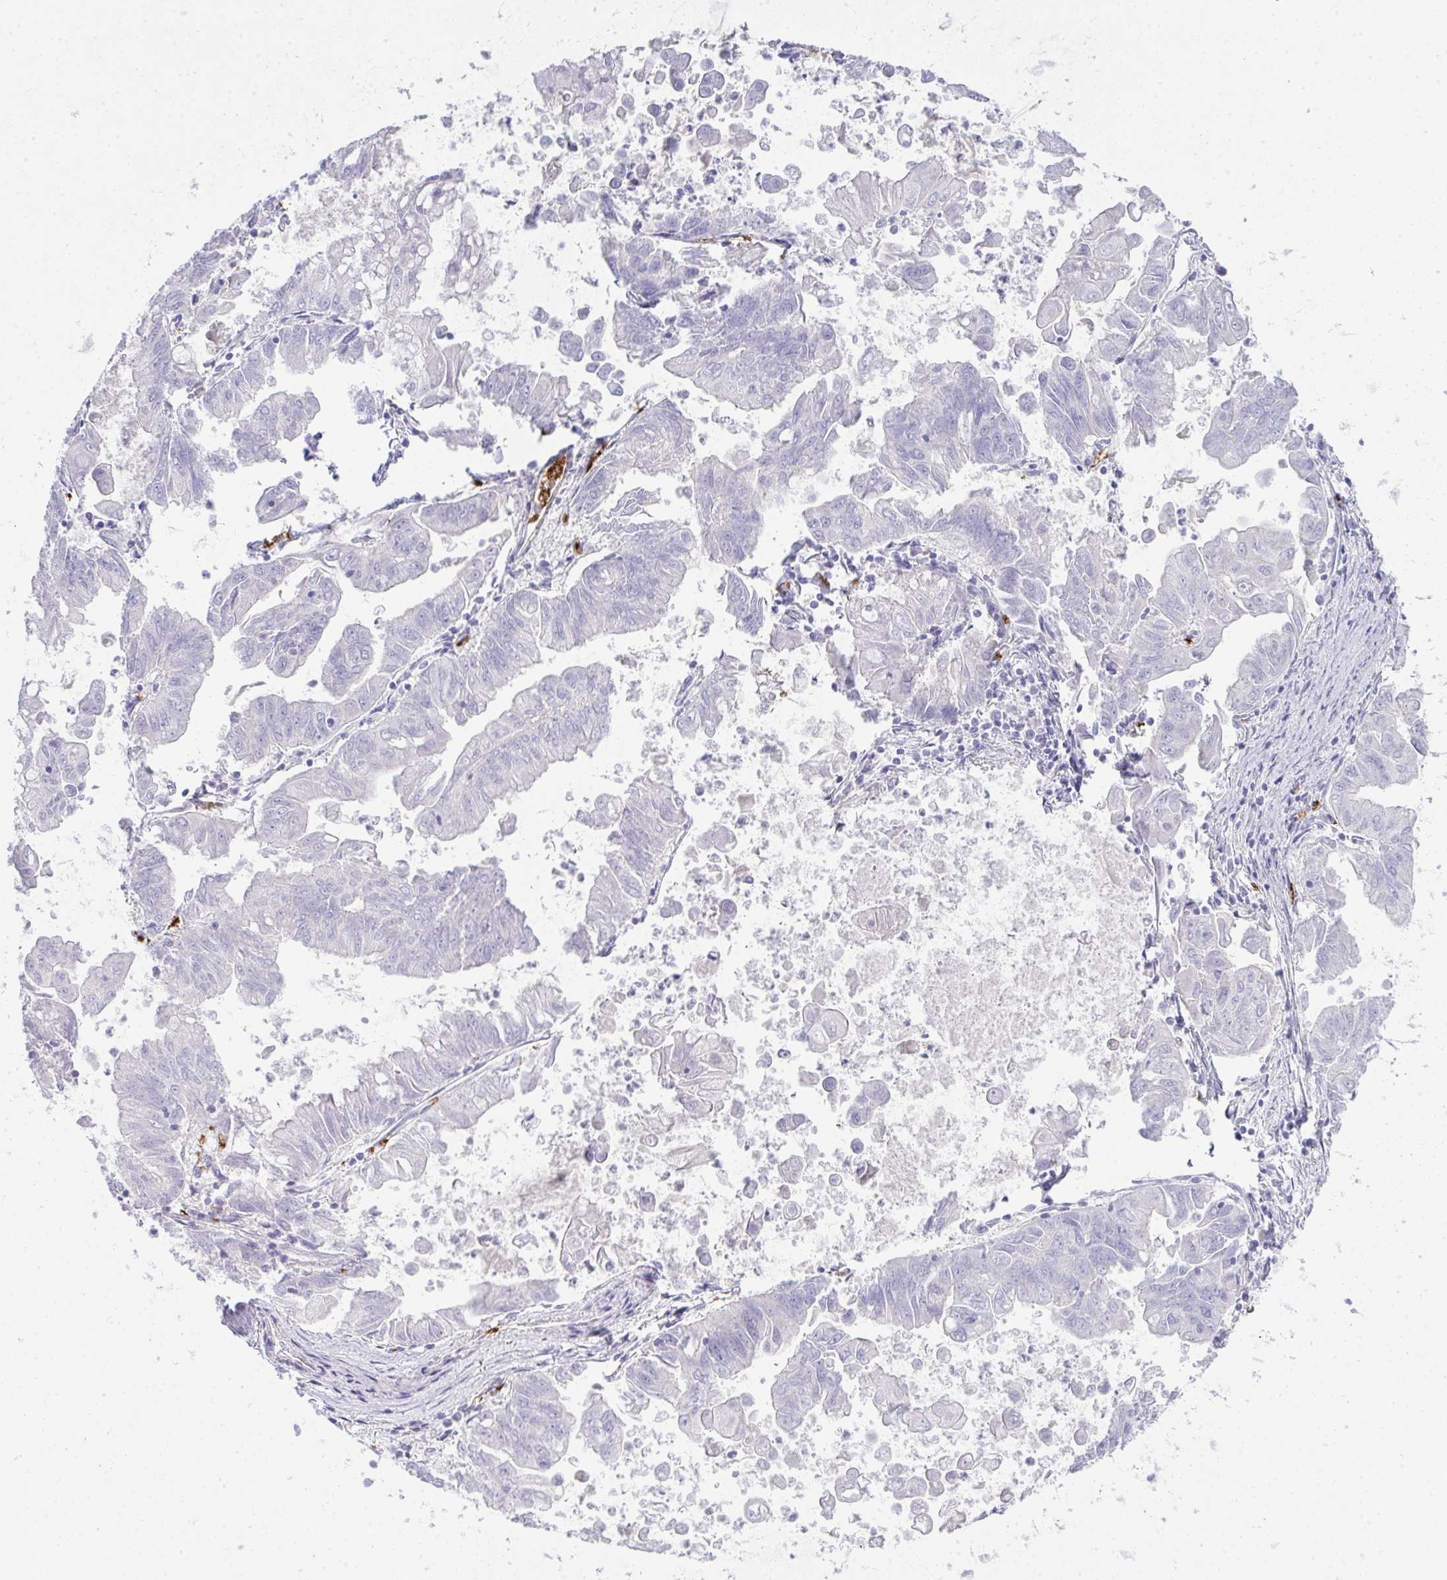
{"staining": {"intensity": "negative", "quantity": "none", "location": "none"}, "tissue": "stomach cancer", "cell_type": "Tumor cells", "image_type": "cancer", "snomed": [{"axis": "morphology", "description": "Adenocarcinoma, NOS"}, {"axis": "topography", "description": "Stomach, upper"}], "caption": "An immunohistochemistry micrograph of adenocarcinoma (stomach) is shown. There is no staining in tumor cells of adenocarcinoma (stomach). Brightfield microscopy of immunohistochemistry stained with DAB (brown) and hematoxylin (blue), captured at high magnification.", "gene": "SPTB", "patient": {"sex": "male", "age": 80}}